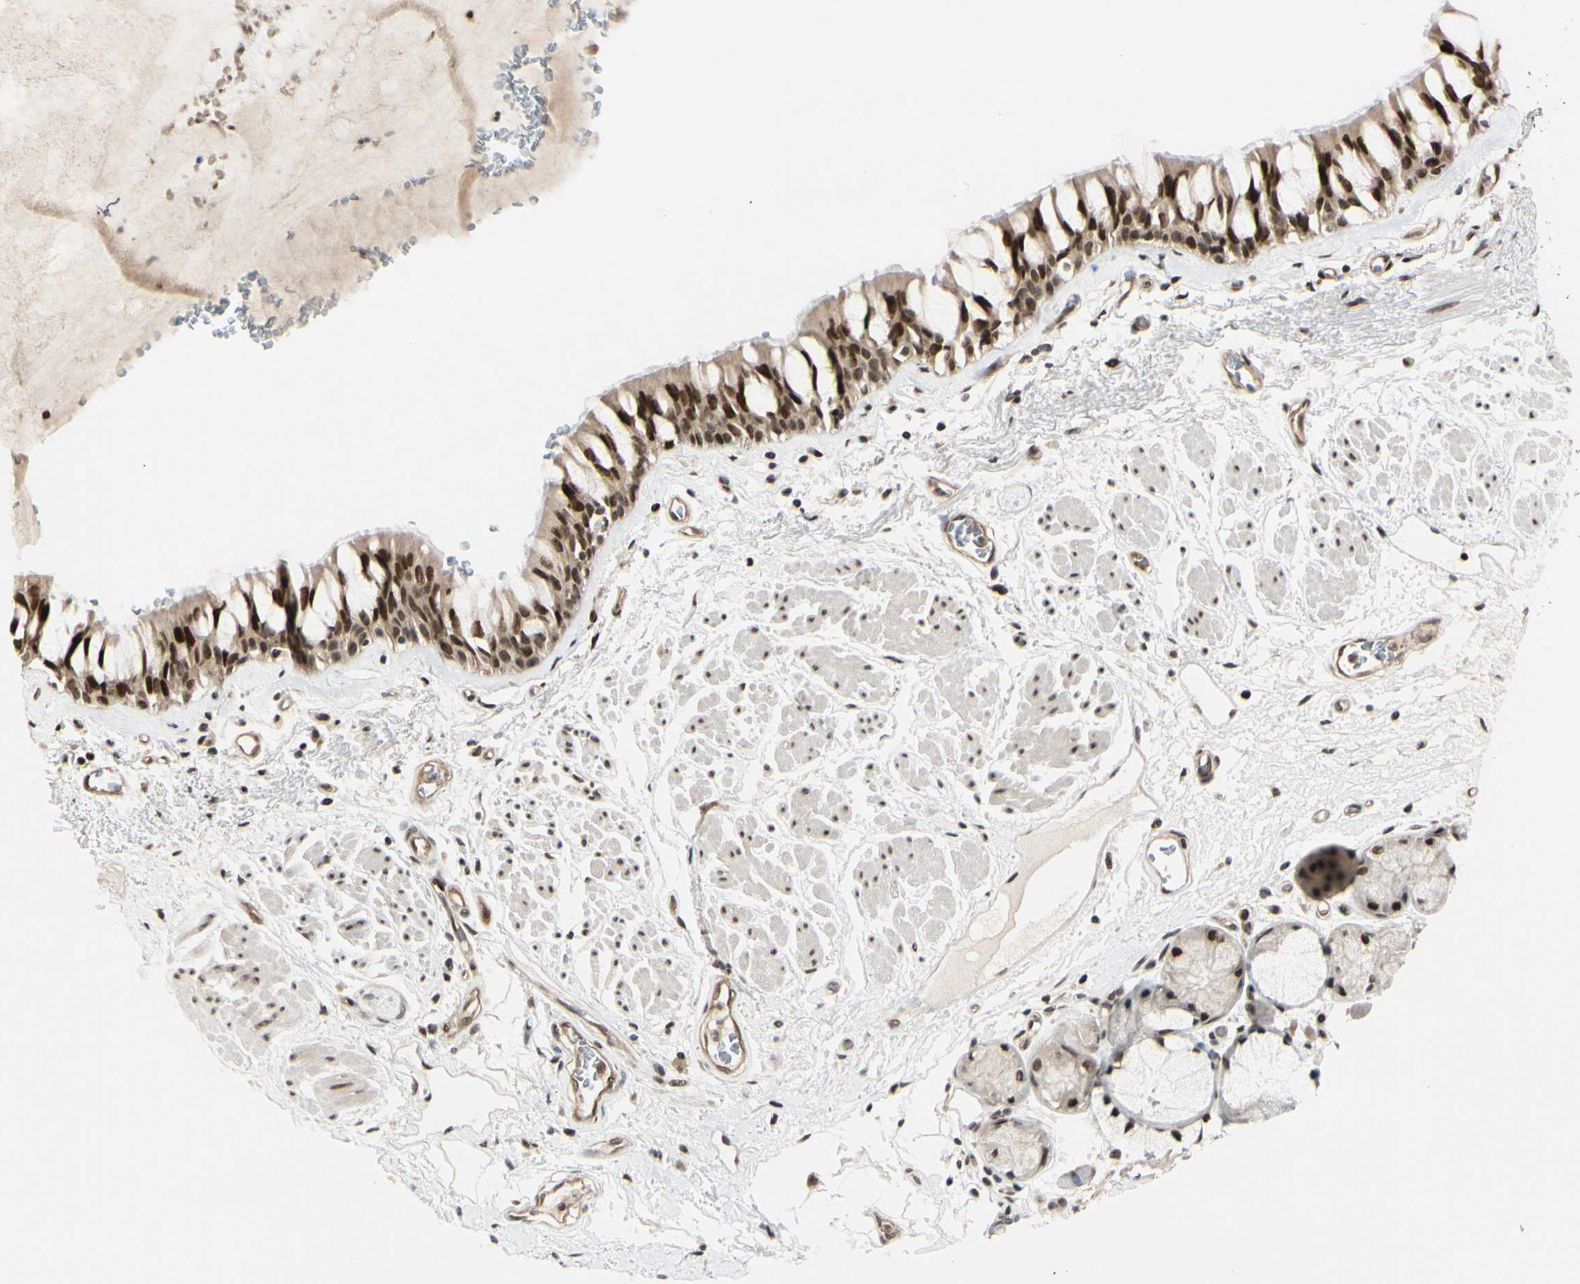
{"staining": {"intensity": "moderate", "quantity": ">75%", "location": "nuclear"}, "tissue": "bronchus", "cell_type": "Respiratory epithelial cells", "image_type": "normal", "snomed": [{"axis": "morphology", "description": "Normal tissue, NOS"}, {"axis": "topography", "description": "Bronchus"}], "caption": "Protein expression analysis of benign bronchus exhibits moderate nuclear staining in about >75% of respiratory epithelial cells. (IHC, brightfield microscopy, high magnification).", "gene": "SUFU", "patient": {"sex": "male", "age": 66}}